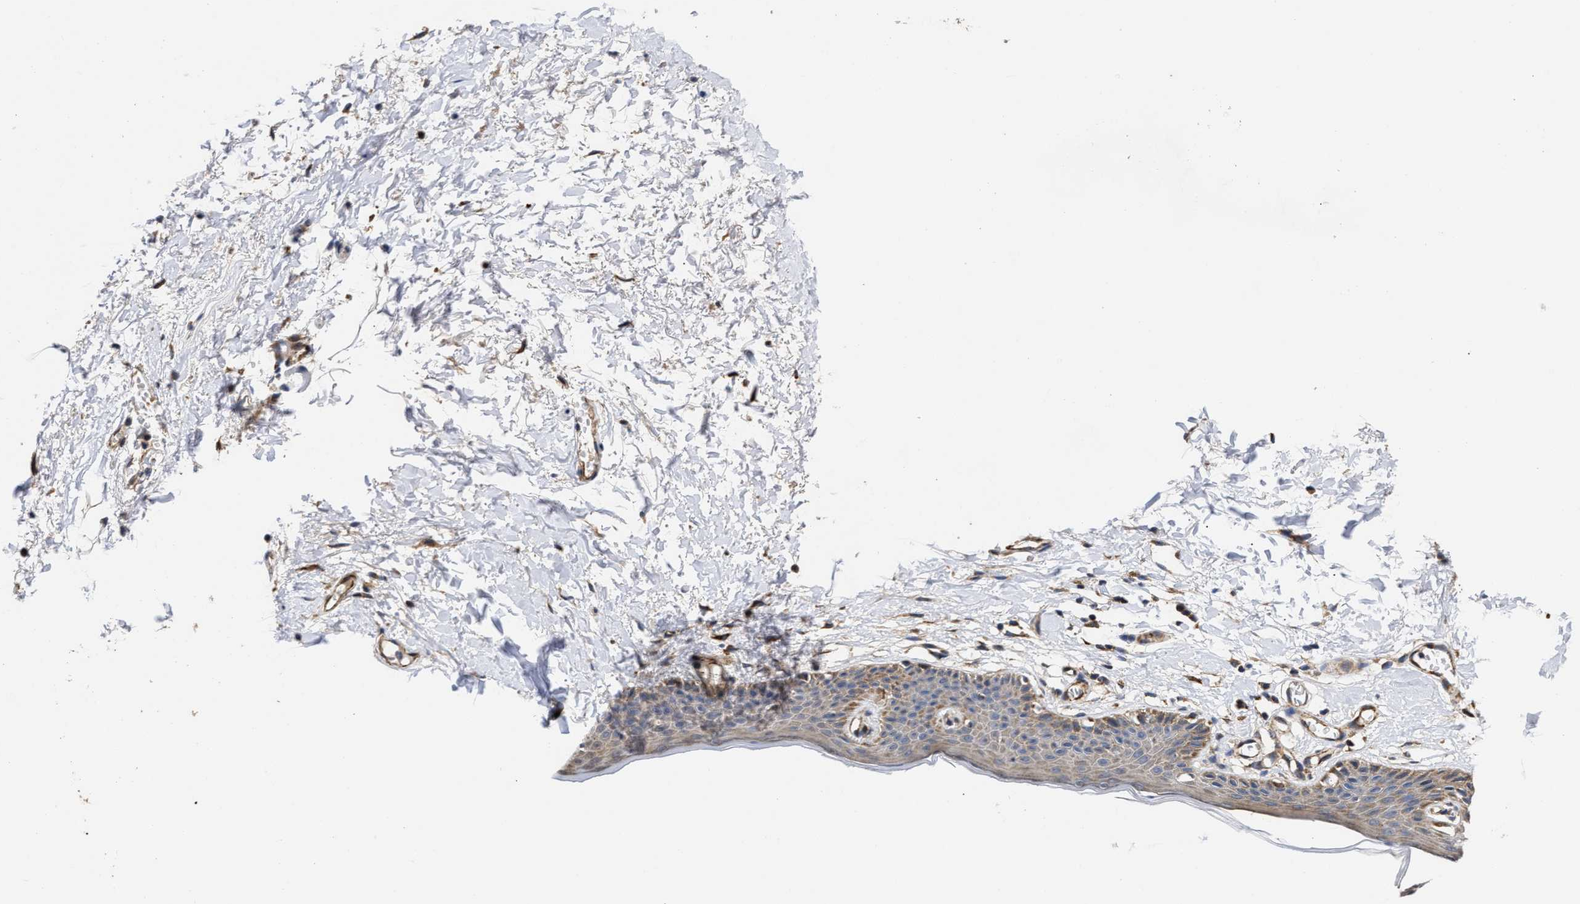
{"staining": {"intensity": "moderate", "quantity": "<25%", "location": "cytoplasmic/membranous"}, "tissue": "skin", "cell_type": "Epidermal cells", "image_type": "normal", "snomed": [{"axis": "morphology", "description": "Normal tissue, NOS"}, {"axis": "topography", "description": "Vulva"}], "caption": "Skin stained for a protein displays moderate cytoplasmic/membranous positivity in epidermal cells. The staining was performed using DAB to visualize the protein expression in brown, while the nuclei were stained in blue with hematoxylin (Magnification: 20x).", "gene": "MALSU1", "patient": {"sex": "female", "age": 54}}